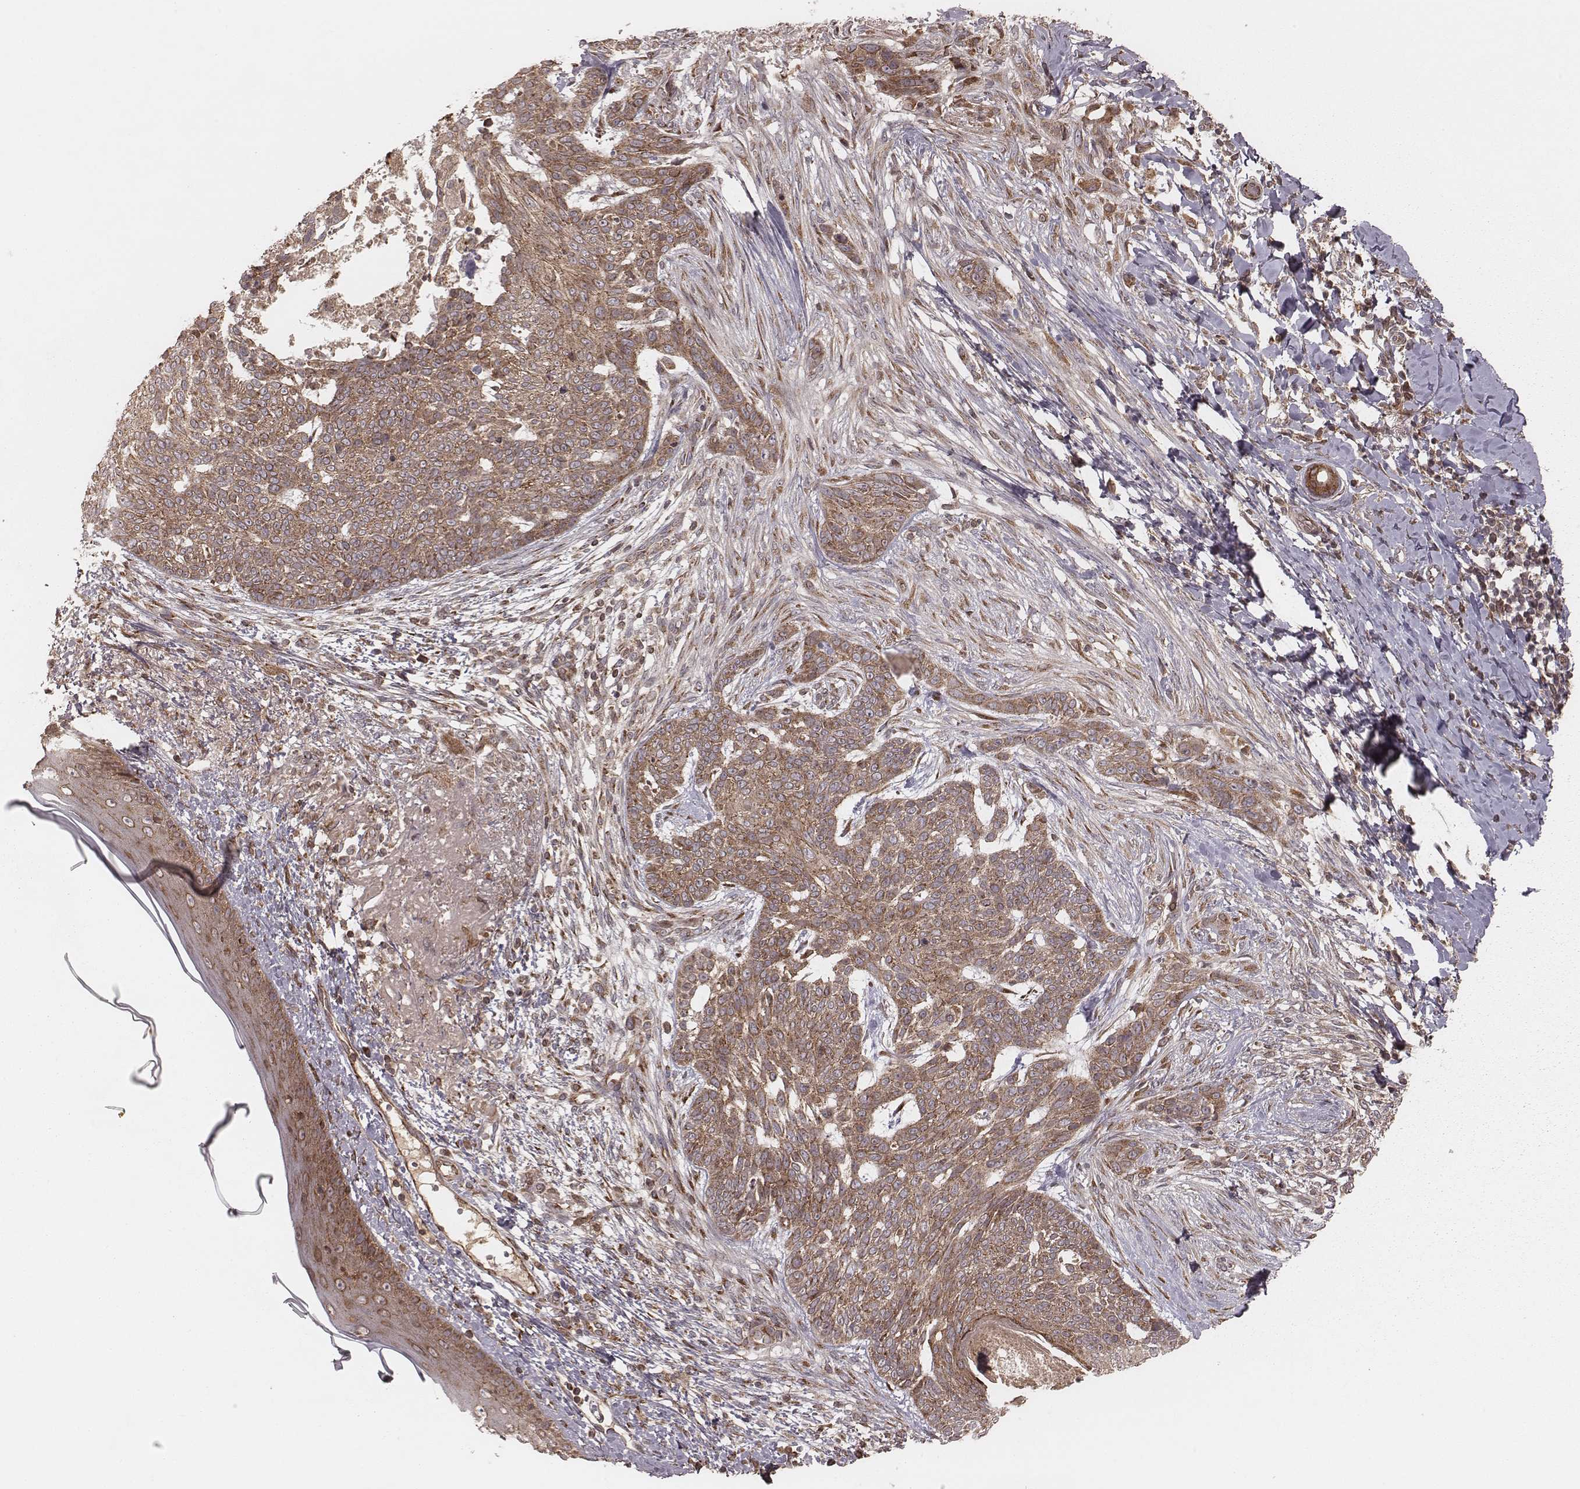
{"staining": {"intensity": "moderate", "quantity": ">75%", "location": "cytoplasmic/membranous"}, "tissue": "skin cancer", "cell_type": "Tumor cells", "image_type": "cancer", "snomed": [{"axis": "morphology", "description": "Normal tissue, NOS"}, {"axis": "morphology", "description": "Basal cell carcinoma"}, {"axis": "topography", "description": "Skin"}], "caption": "A high-resolution micrograph shows immunohistochemistry (IHC) staining of basal cell carcinoma (skin), which reveals moderate cytoplasmic/membranous staining in about >75% of tumor cells. Using DAB (3,3'-diaminobenzidine) (brown) and hematoxylin (blue) stains, captured at high magnification using brightfield microscopy.", "gene": "MYO19", "patient": {"sex": "male", "age": 84}}